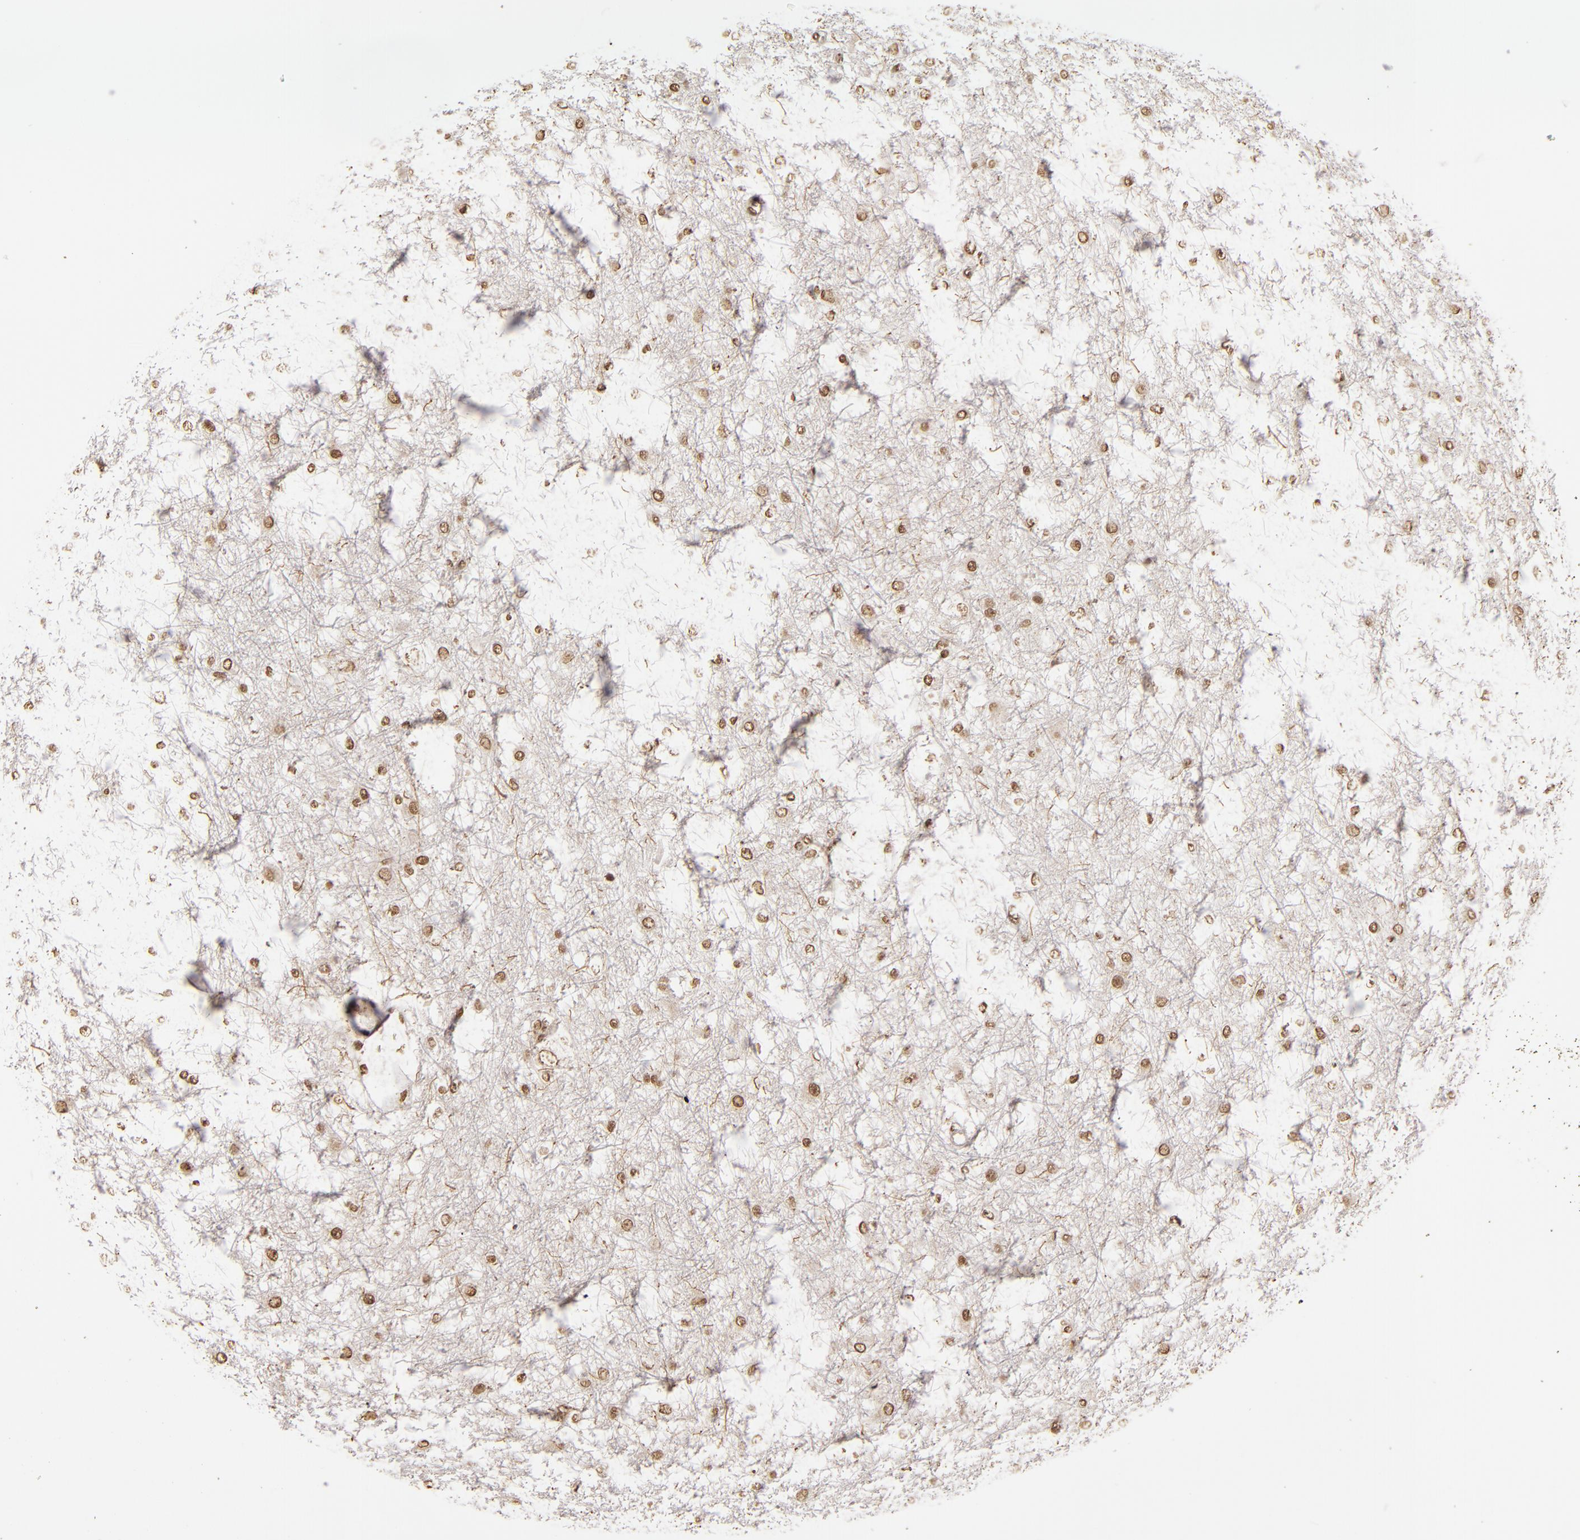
{"staining": {"intensity": "weak", "quantity": "25%-75%", "location": "nuclear"}, "tissue": "glioma", "cell_type": "Tumor cells", "image_type": "cancer", "snomed": [{"axis": "morphology", "description": "Glioma, malignant, Low grade"}, {"axis": "topography", "description": "Brain"}], "caption": "Protein staining of malignant glioma (low-grade) tissue demonstrates weak nuclear expression in approximately 25%-75% of tumor cells.", "gene": "CUL3", "patient": {"sex": "female", "age": 36}}